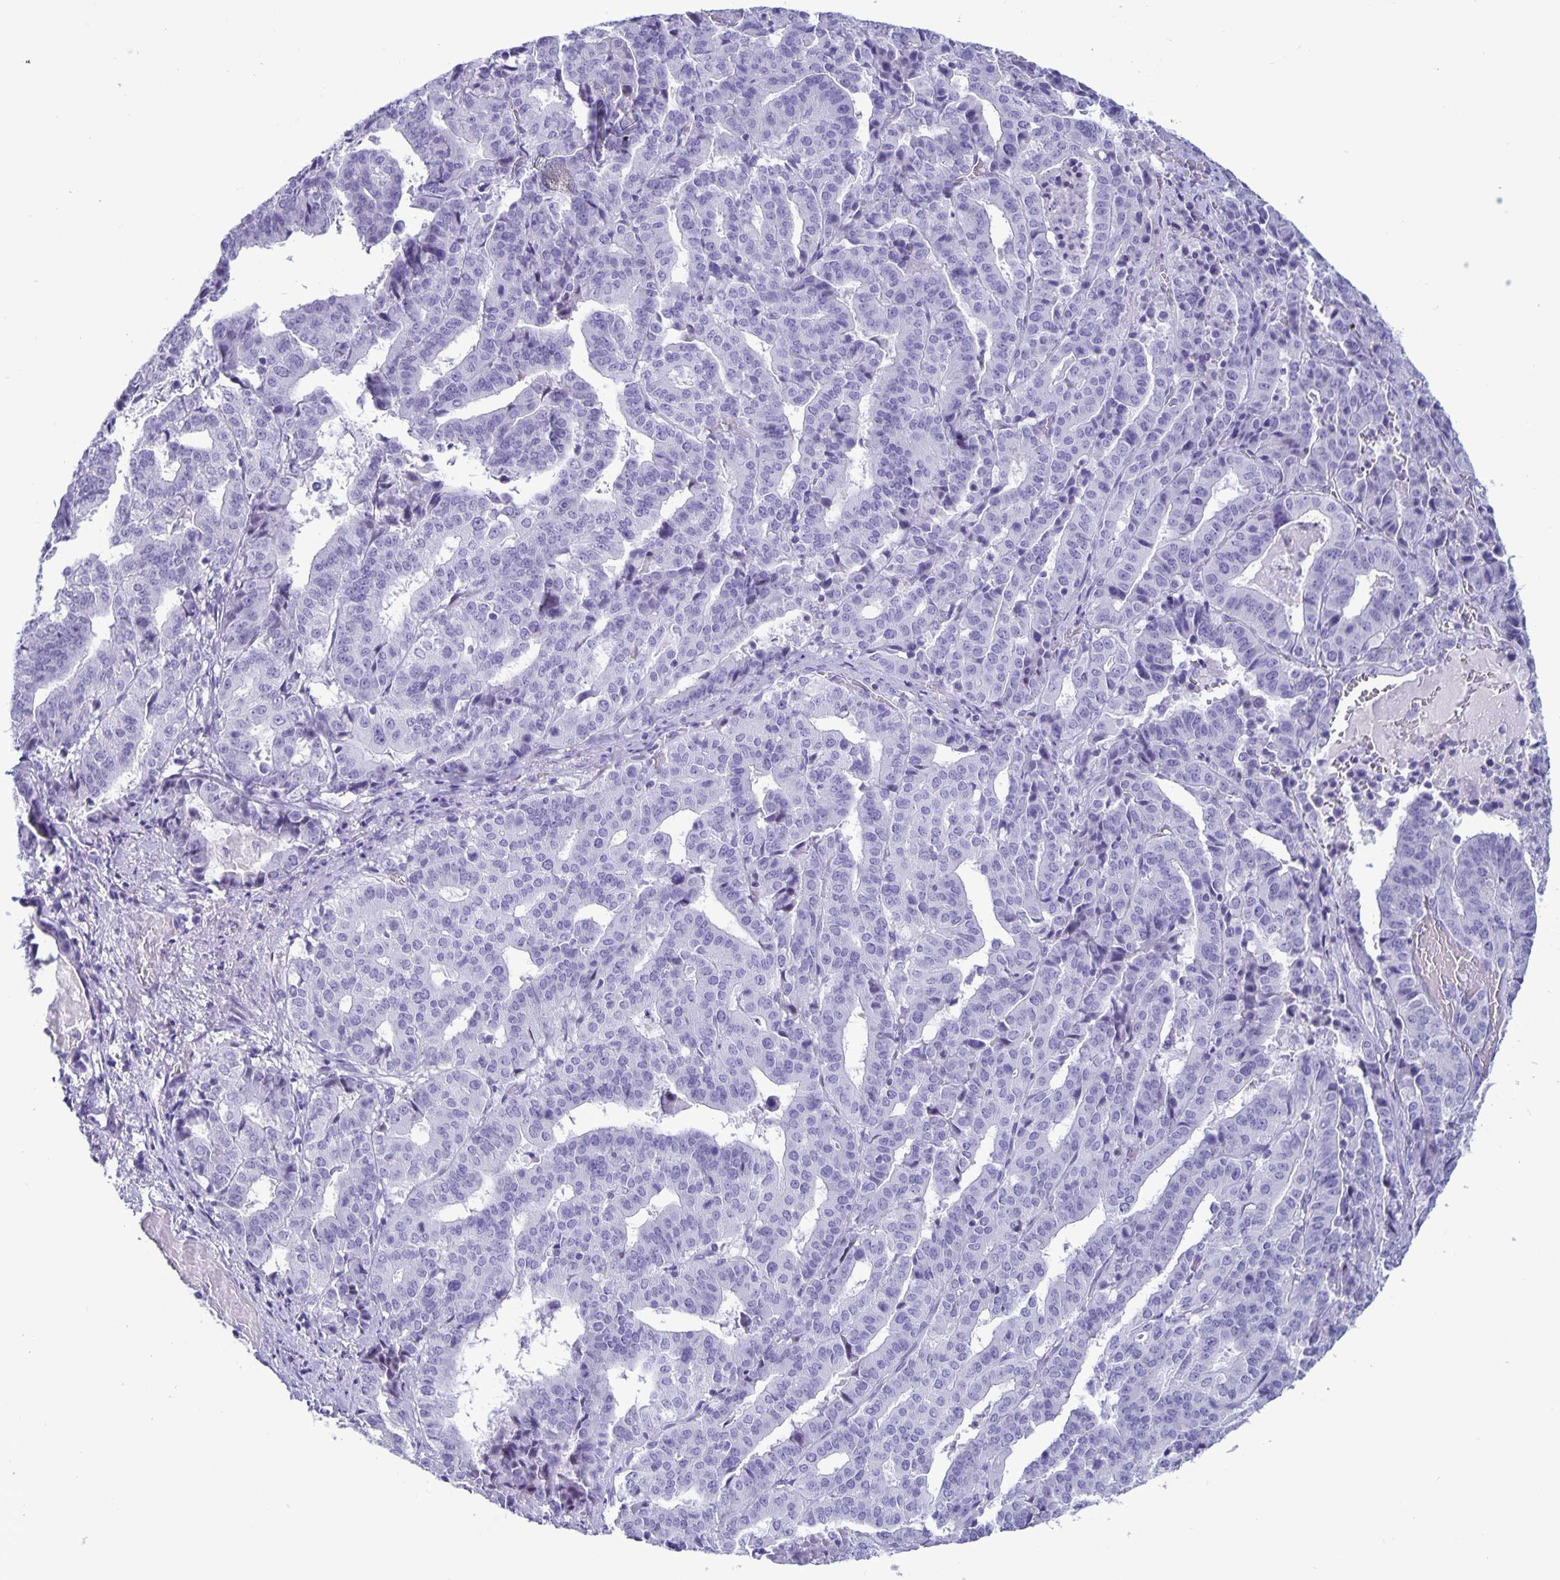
{"staining": {"intensity": "negative", "quantity": "none", "location": "none"}, "tissue": "stomach cancer", "cell_type": "Tumor cells", "image_type": "cancer", "snomed": [{"axis": "morphology", "description": "Adenocarcinoma, NOS"}, {"axis": "topography", "description": "Stomach"}], "caption": "This is a micrograph of immunohistochemistry staining of adenocarcinoma (stomach), which shows no staining in tumor cells.", "gene": "BPIFA3", "patient": {"sex": "male", "age": 48}}